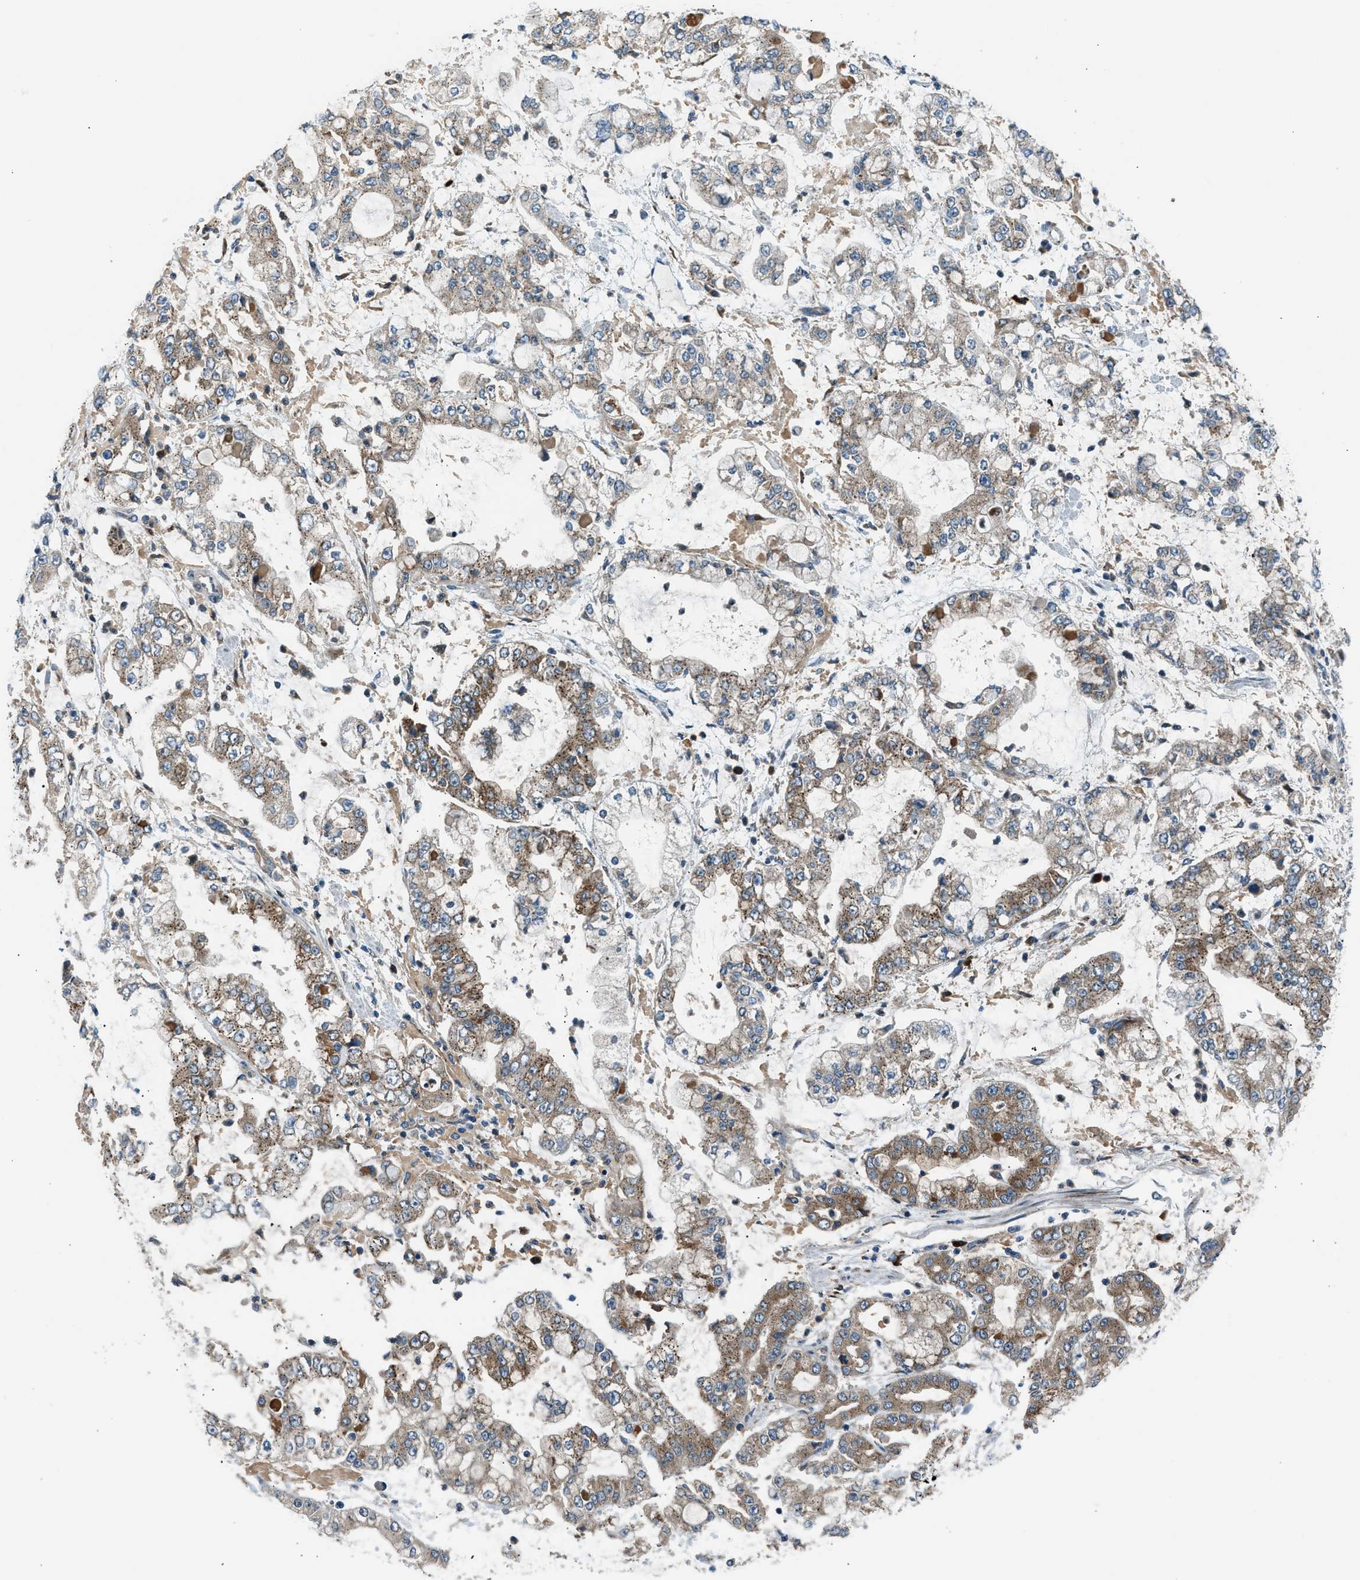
{"staining": {"intensity": "moderate", "quantity": ">75%", "location": "cytoplasmic/membranous"}, "tissue": "stomach cancer", "cell_type": "Tumor cells", "image_type": "cancer", "snomed": [{"axis": "morphology", "description": "Adenocarcinoma, NOS"}, {"axis": "topography", "description": "Stomach"}], "caption": "The immunohistochemical stain highlights moderate cytoplasmic/membranous staining in tumor cells of stomach cancer (adenocarcinoma) tissue. (Stains: DAB (3,3'-diaminobenzidine) in brown, nuclei in blue, Microscopy: brightfield microscopy at high magnification).", "gene": "EDARADD", "patient": {"sex": "male", "age": 76}}